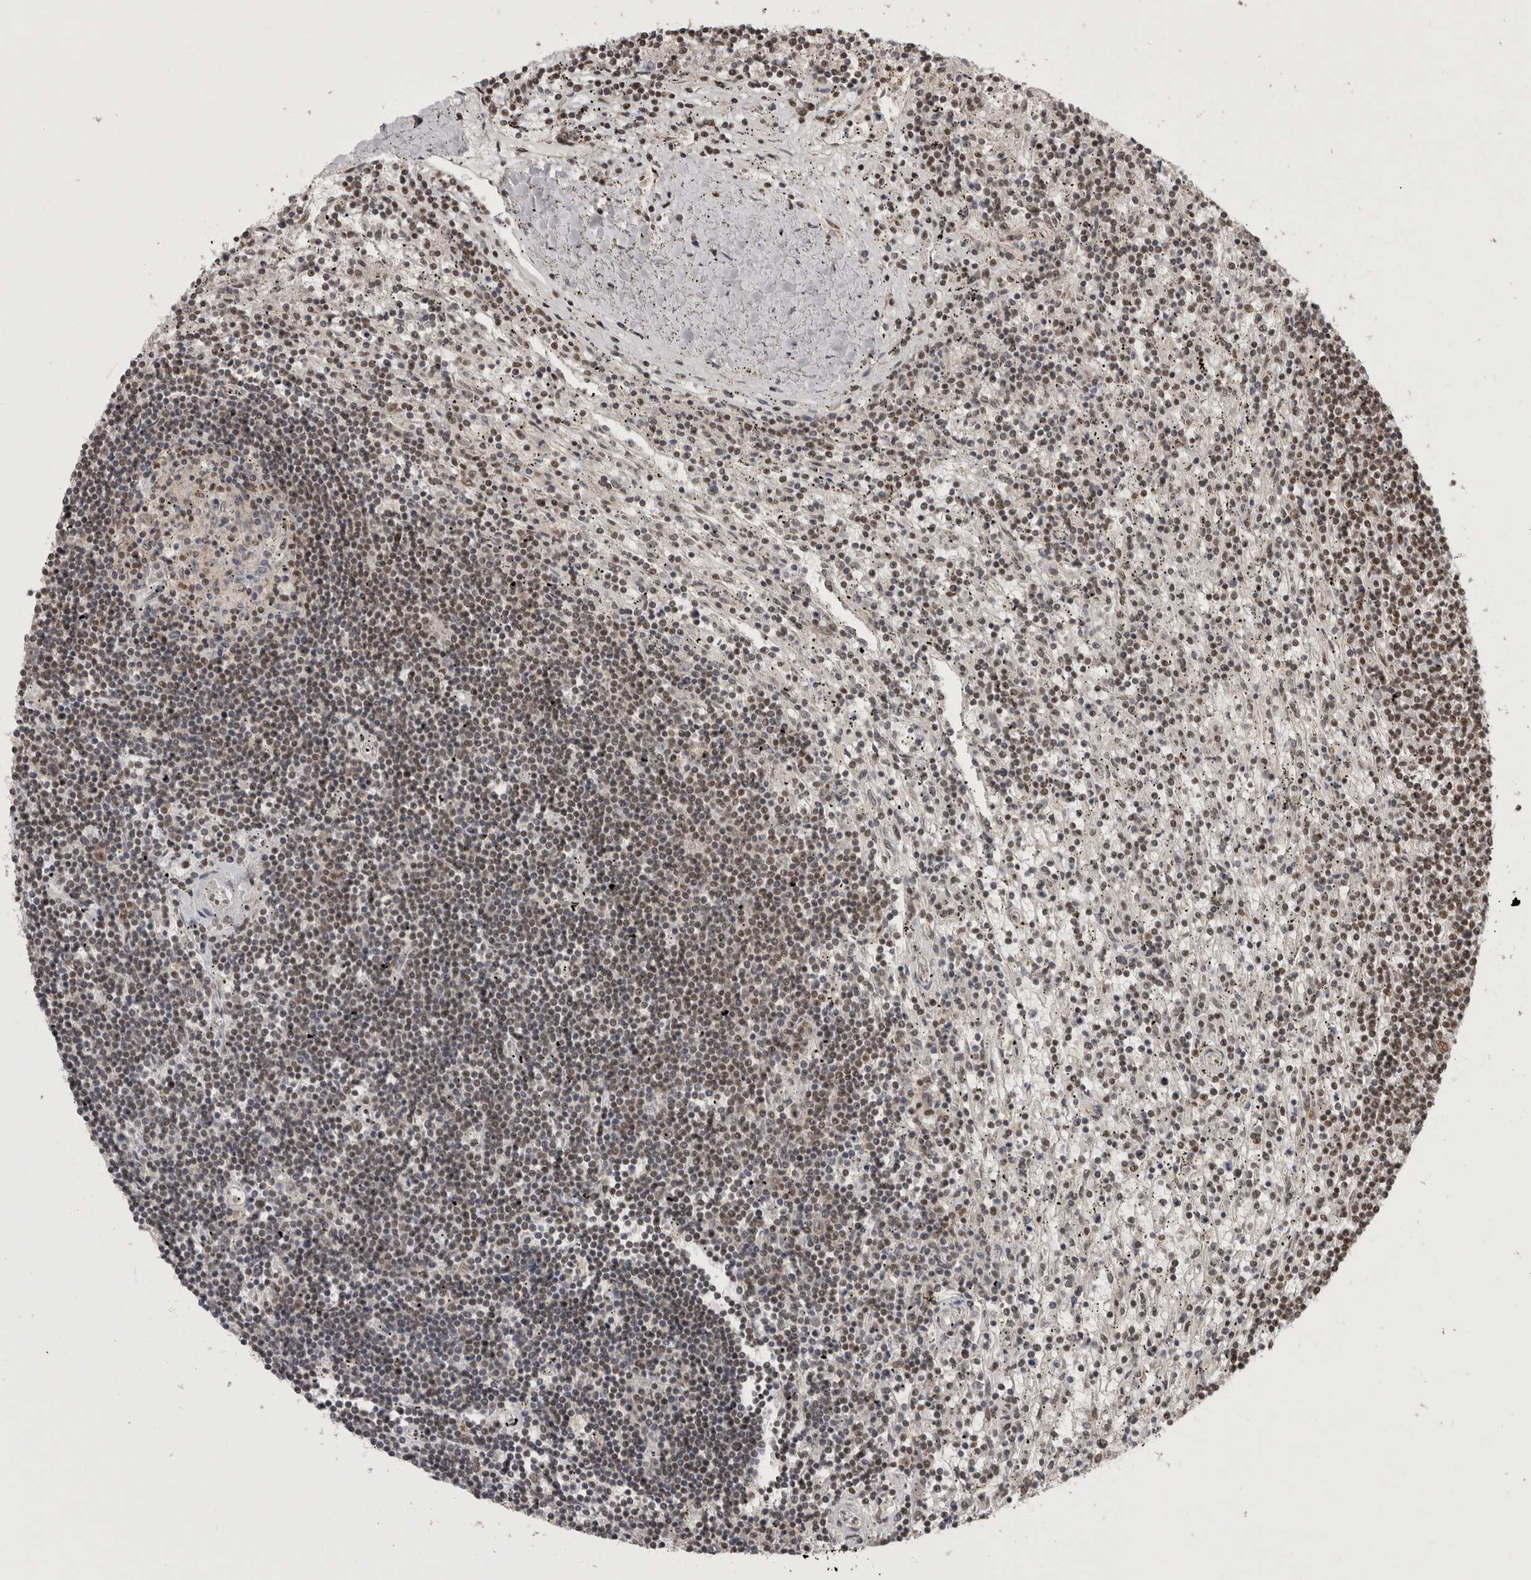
{"staining": {"intensity": "weak", "quantity": ">75%", "location": "nuclear"}, "tissue": "lymphoma", "cell_type": "Tumor cells", "image_type": "cancer", "snomed": [{"axis": "morphology", "description": "Malignant lymphoma, non-Hodgkin's type, Low grade"}, {"axis": "topography", "description": "Spleen"}], "caption": "Weak nuclear positivity is present in about >75% of tumor cells in malignant lymphoma, non-Hodgkin's type (low-grade).", "gene": "CBLL1", "patient": {"sex": "male", "age": 76}}